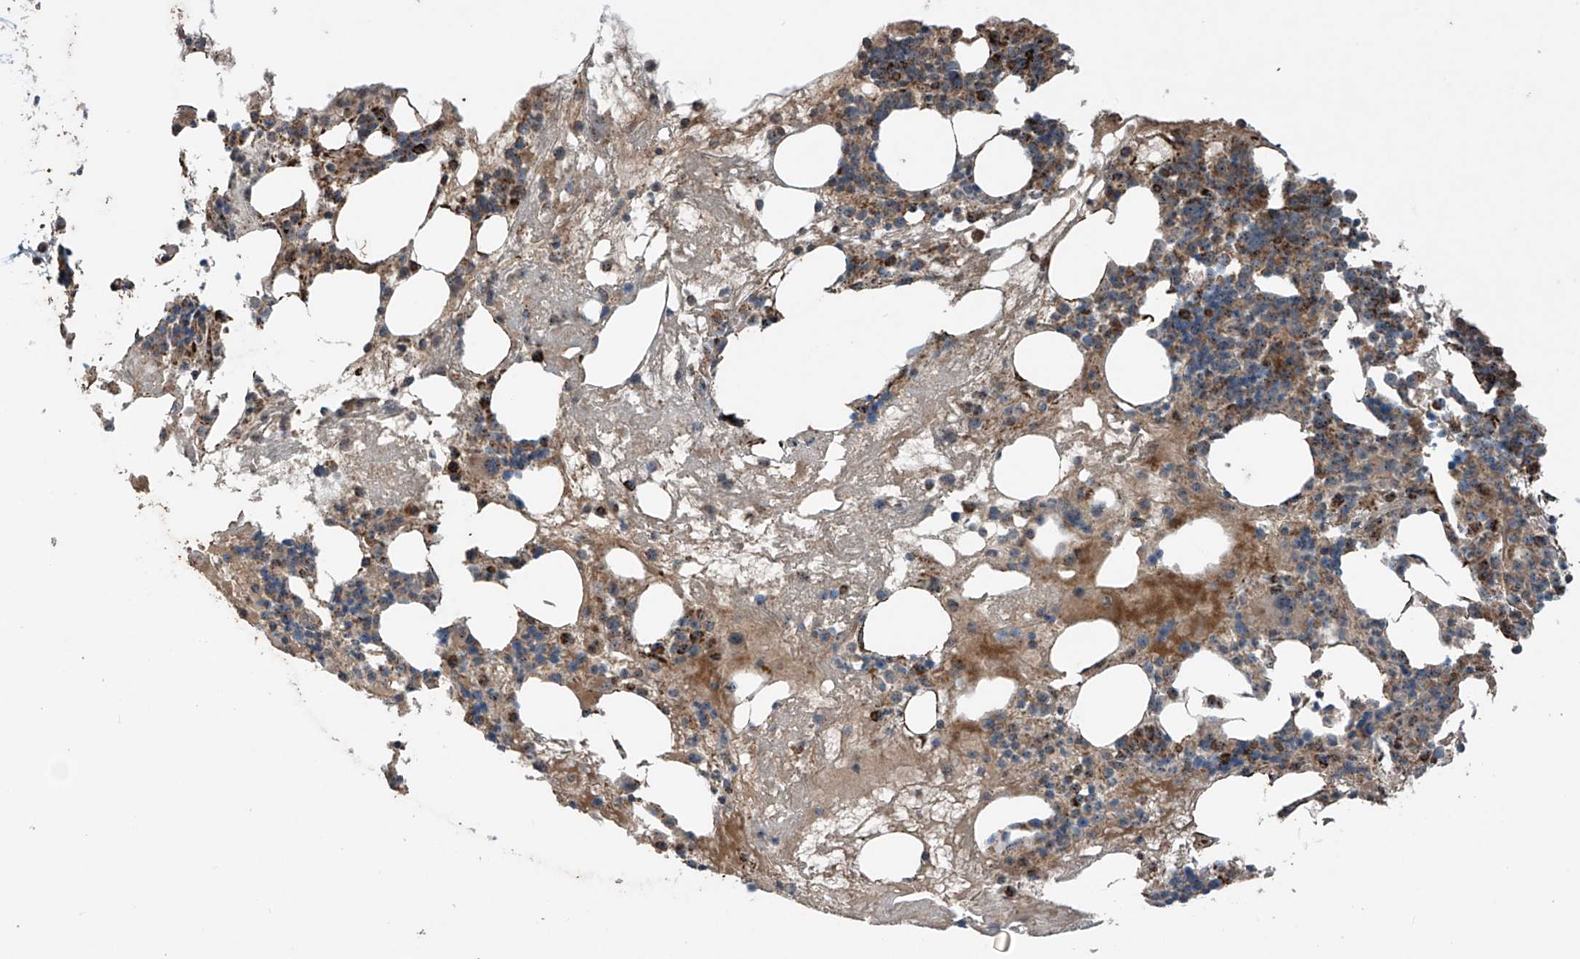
{"staining": {"intensity": "moderate", "quantity": "25%-75%", "location": "cytoplasmic/membranous"}, "tissue": "bone marrow", "cell_type": "Hematopoietic cells", "image_type": "normal", "snomed": [{"axis": "morphology", "description": "Normal tissue, NOS"}, {"axis": "morphology", "description": "Inflammation, NOS"}, {"axis": "topography", "description": "Bone marrow"}], "caption": "The histopathology image demonstrates a brown stain indicating the presence of a protein in the cytoplasmic/membranous of hematopoietic cells in bone marrow.", "gene": "SAMD3", "patient": {"sex": "female", "age": 77}}